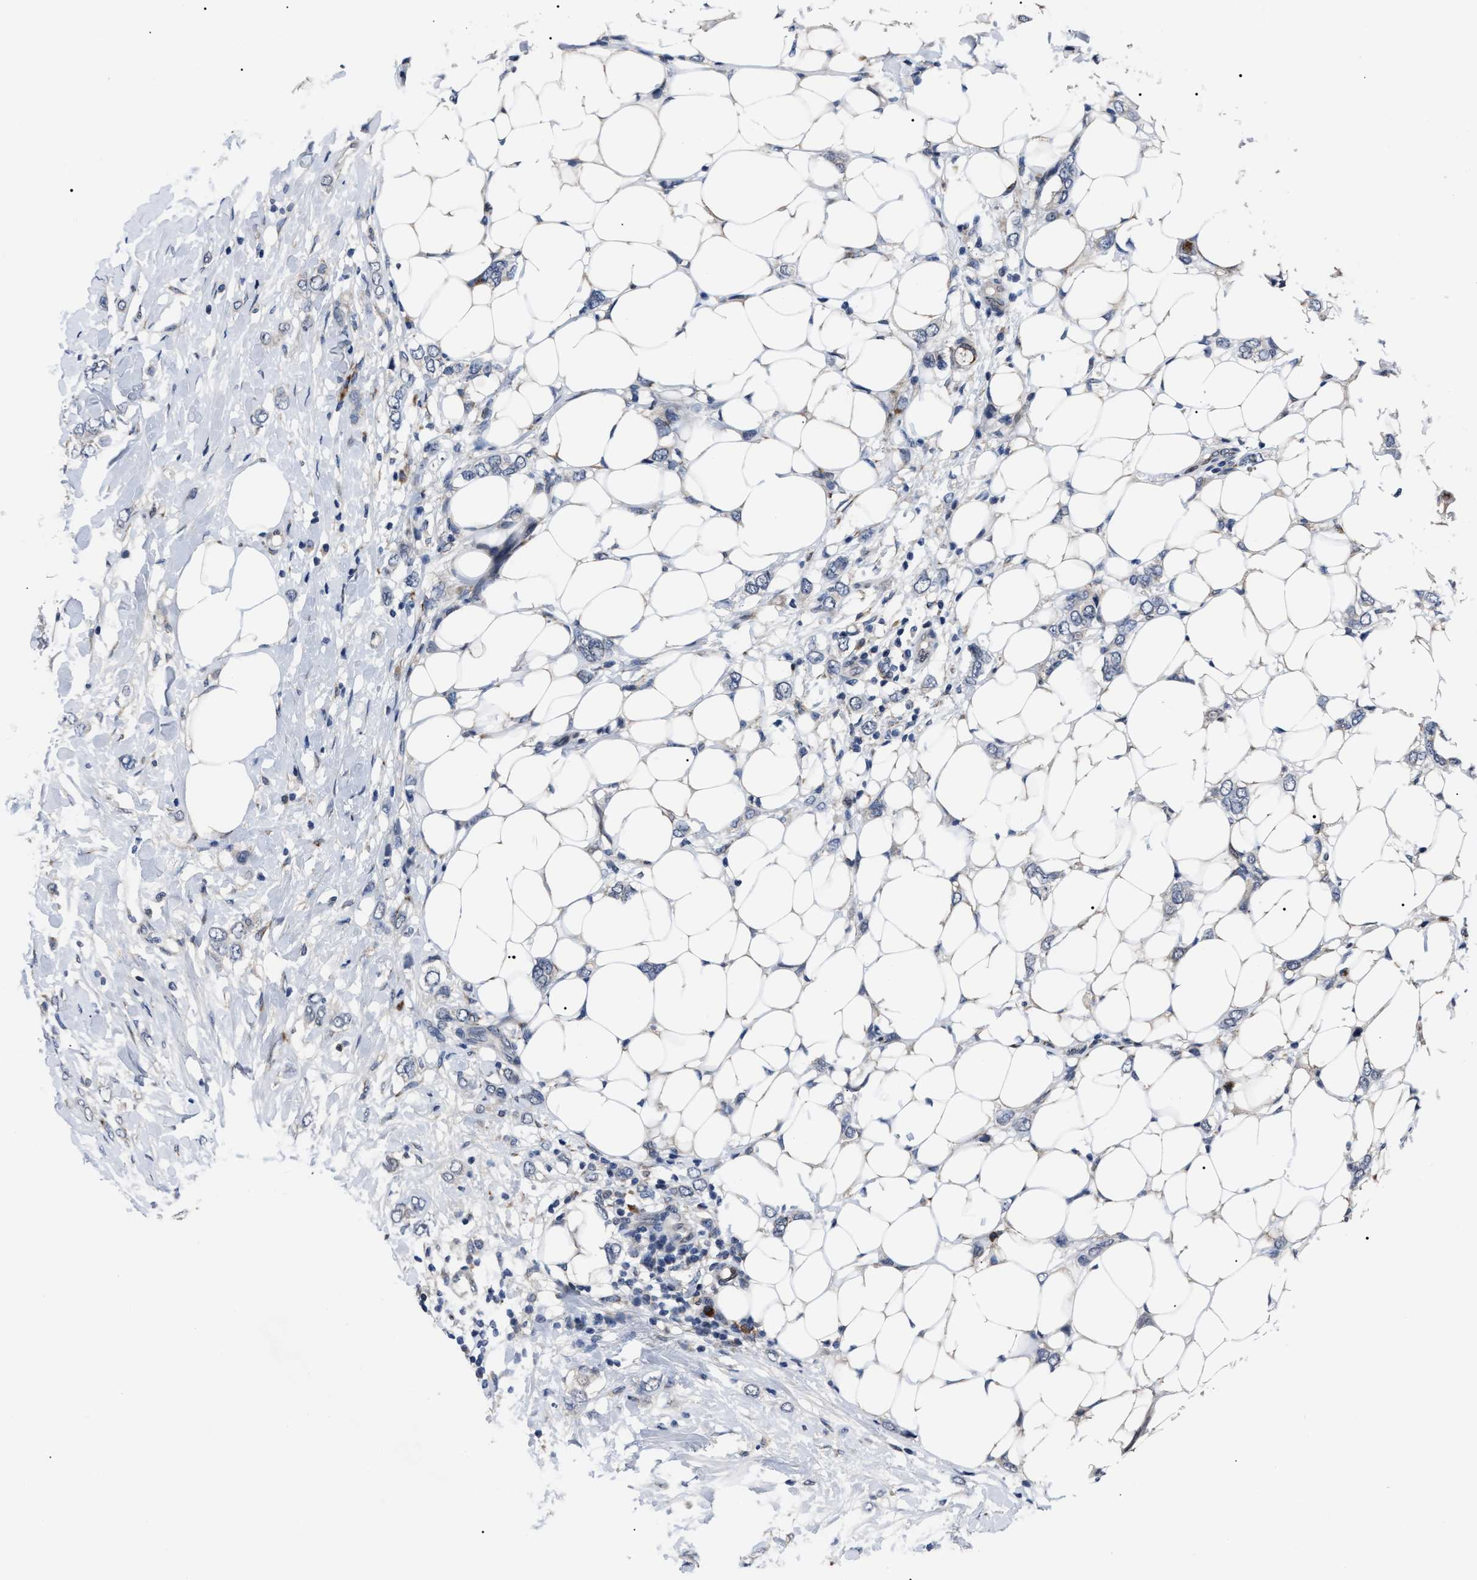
{"staining": {"intensity": "negative", "quantity": "none", "location": "none"}, "tissue": "breast cancer", "cell_type": "Tumor cells", "image_type": "cancer", "snomed": [{"axis": "morphology", "description": "Normal tissue, NOS"}, {"axis": "morphology", "description": "Lobular carcinoma"}, {"axis": "topography", "description": "Breast"}], "caption": "An image of breast cancer (lobular carcinoma) stained for a protein reveals no brown staining in tumor cells.", "gene": "LRRC14", "patient": {"sex": "female", "age": 47}}